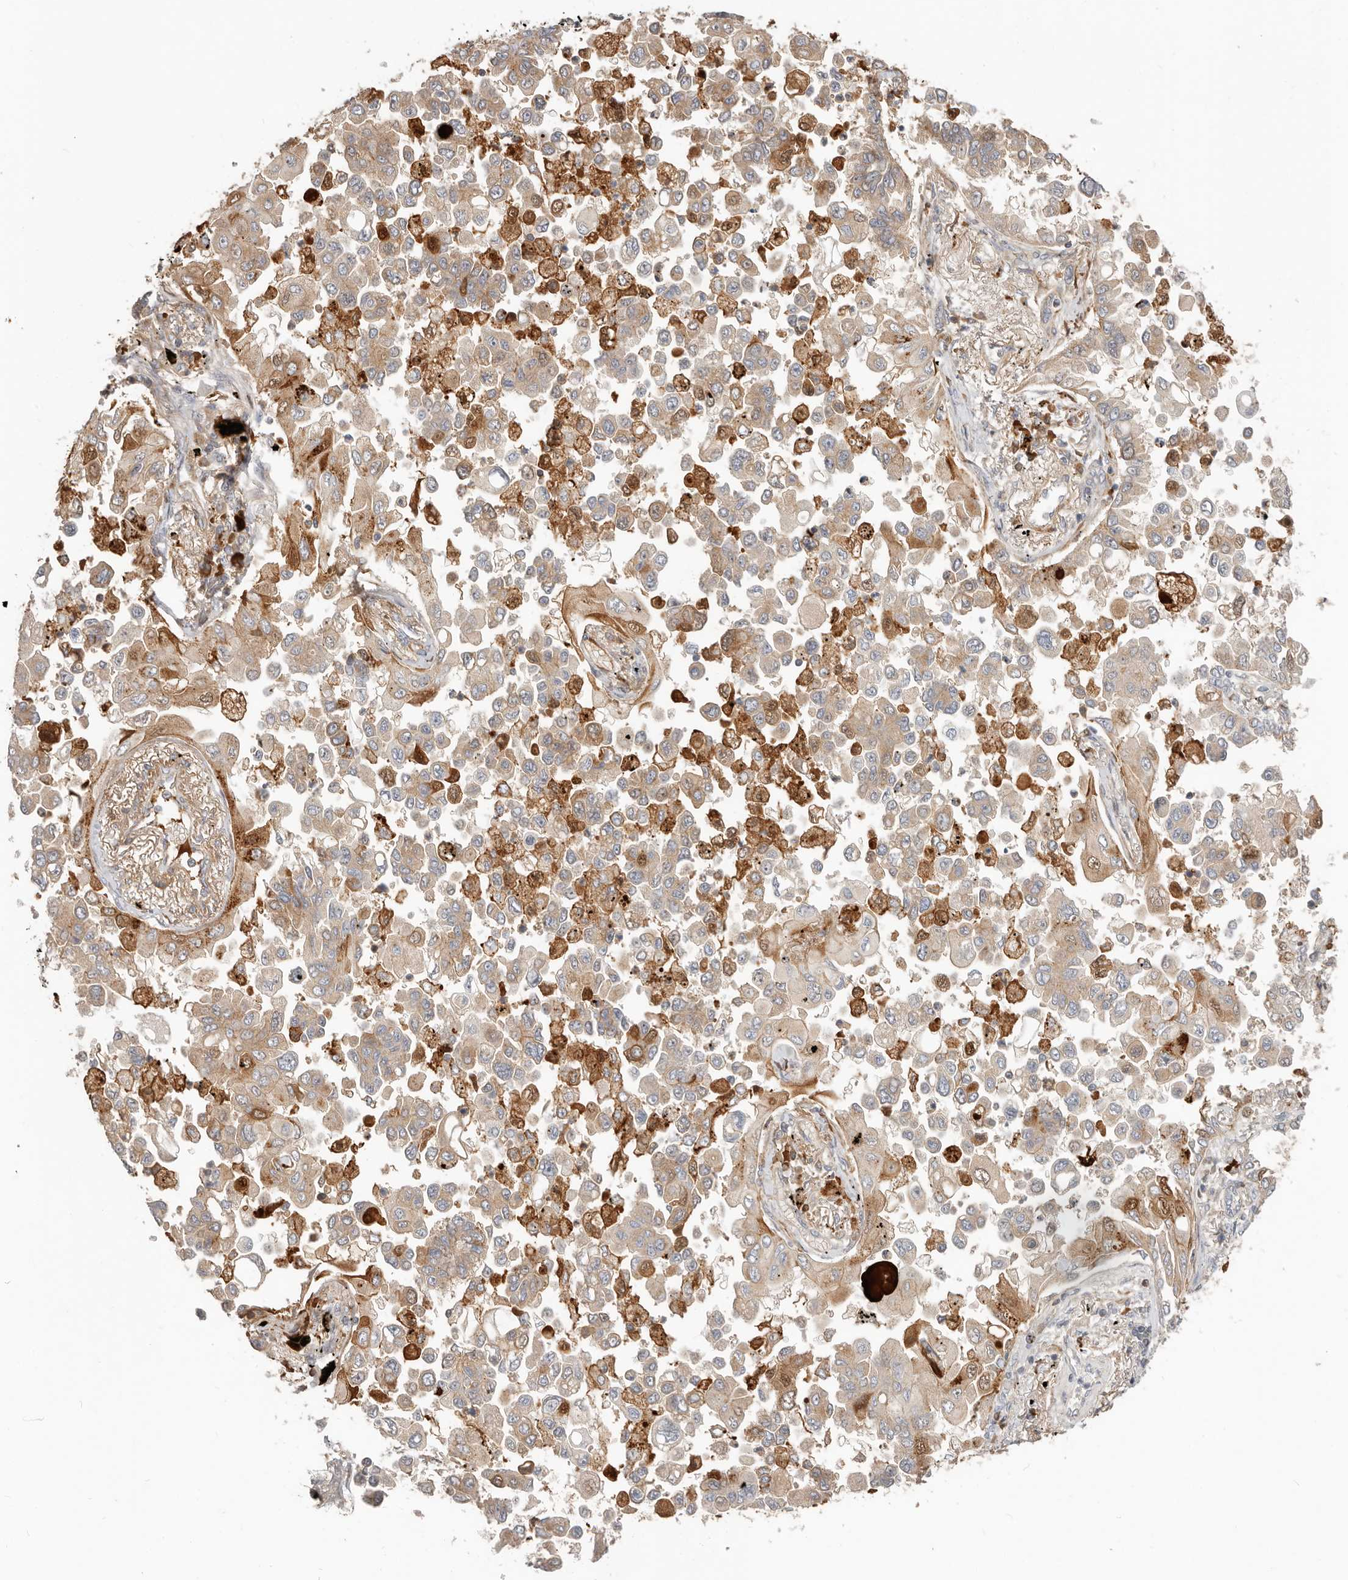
{"staining": {"intensity": "moderate", "quantity": ">75%", "location": "cytoplasmic/membranous"}, "tissue": "lung cancer", "cell_type": "Tumor cells", "image_type": "cancer", "snomed": [{"axis": "morphology", "description": "Adenocarcinoma, NOS"}, {"axis": "topography", "description": "Lung"}], "caption": "Human lung cancer (adenocarcinoma) stained for a protein (brown) demonstrates moderate cytoplasmic/membranous positive positivity in about >75% of tumor cells.", "gene": "MTFR2", "patient": {"sex": "female", "age": 67}}